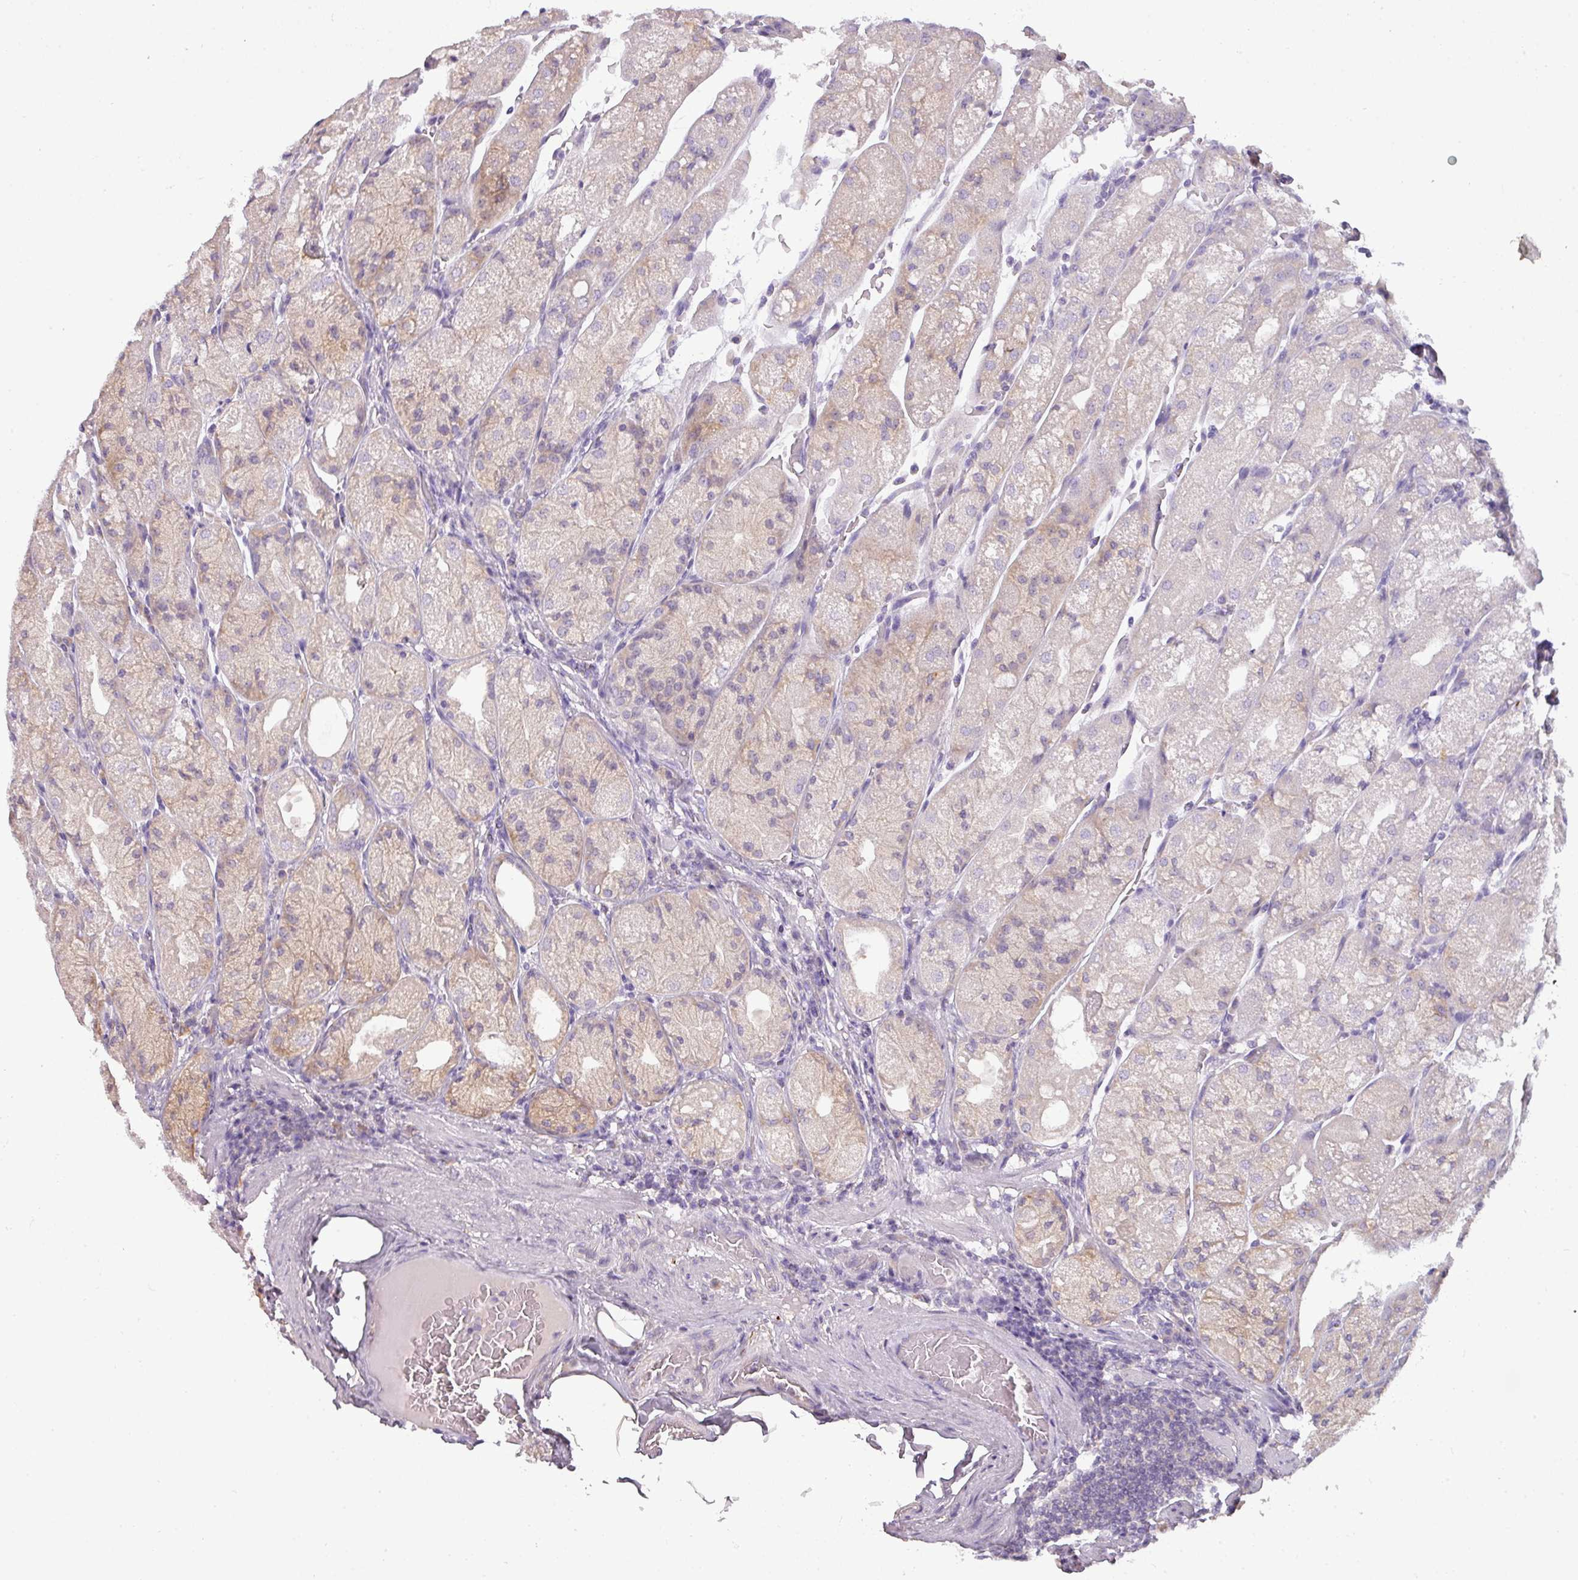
{"staining": {"intensity": "moderate", "quantity": "<25%", "location": "cytoplasmic/membranous"}, "tissue": "stomach", "cell_type": "Glandular cells", "image_type": "normal", "snomed": [{"axis": "morphology", "description": "Normal tissue, NOS"}, {"axis": "topography", "description": "Stomach, upper"}], "caption": "Human stomach stained with a brown dye shows moderate cytoplasmic/membranous positive positivity in about <25% of glandular cells.", "gene": "DNAAF9", "patient": {"sex": "male", "age": 52}}